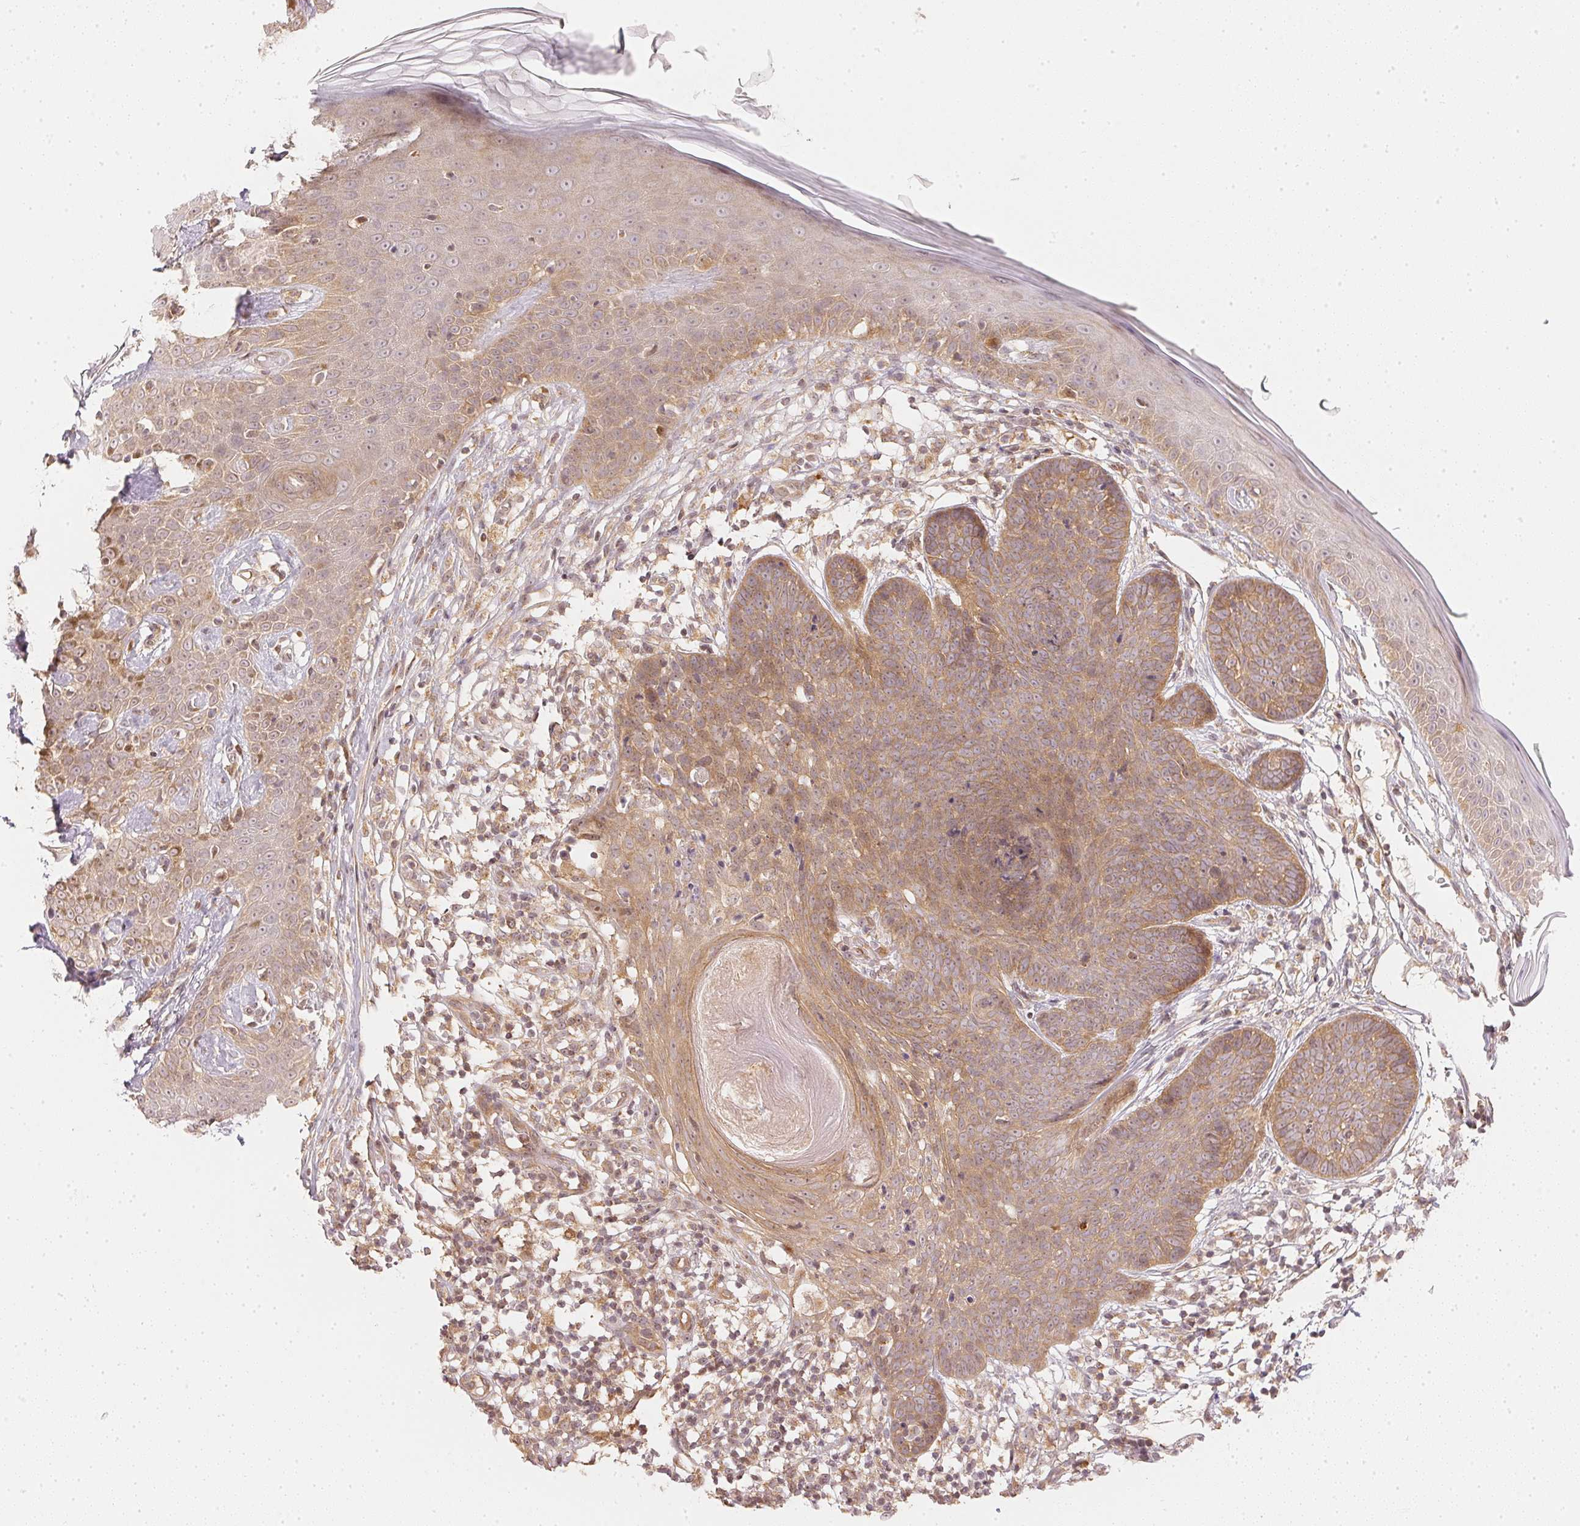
{"staining": {"intensity": "moderate", "quantity": ">75%", "location": "cytoplasmic/membranous"}, "tissue": "skin cancer", "cell_type": "Tumor cells", "image_type": "cancer", "snomed": [{"axis": "morphology", "description": "Basal cell carcinoma"}, {"axis": "topography", "description": "Skin"}], "caption": "Skin basal cell carcinoma stained with a protein marker displays moderate staining in tumor cells.", "gene": "WDR54", "patient": {"sex": "male", "age": 85}}